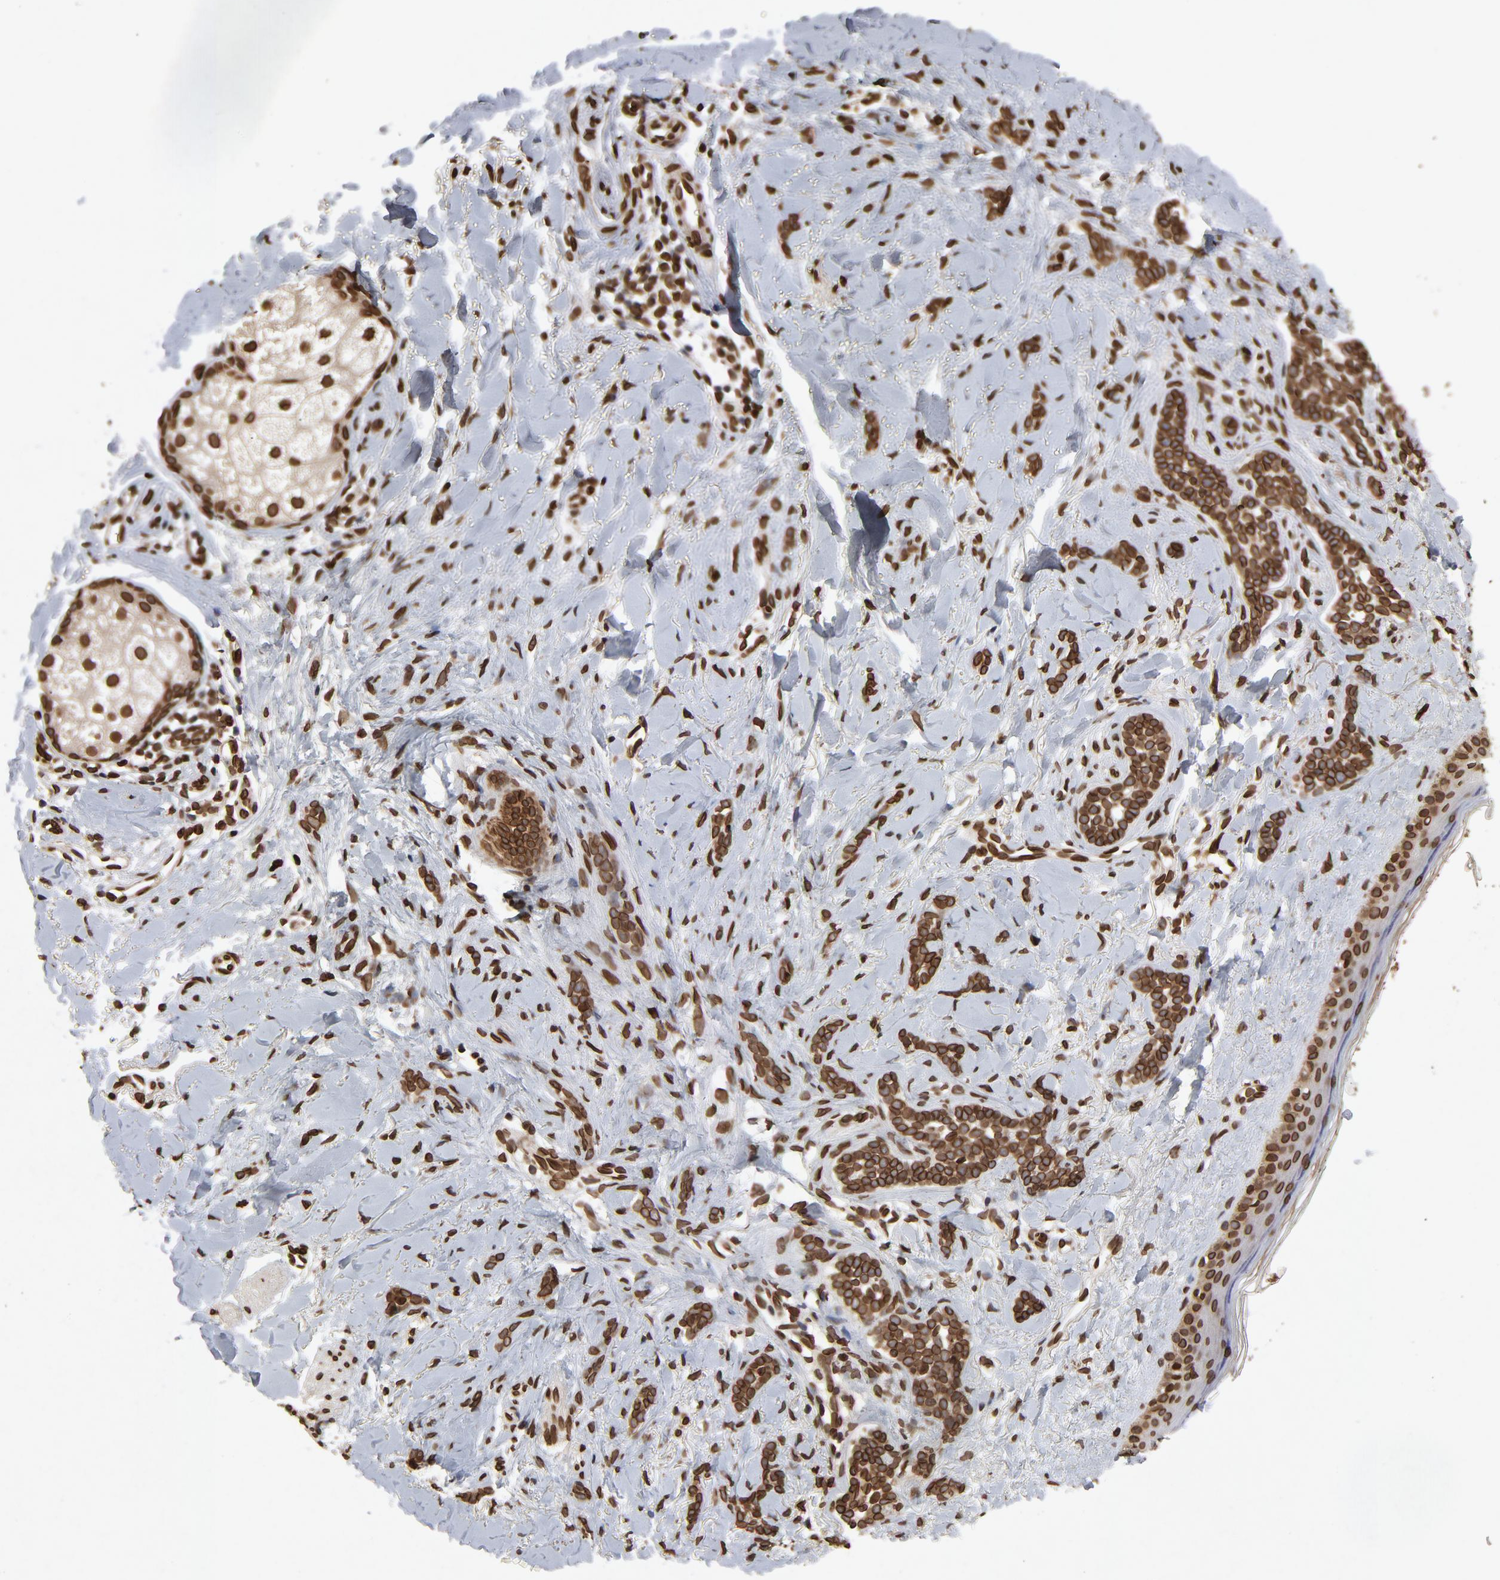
{"staining": {"intensity": "strong", "quantity": ">75%", "location": "cytoplasmic/membranous,nuclear"}, "tissue": "skin cancer", "cell_type": "Tumor cells", "image_type": "cancer", "snomed": [{"axis": "morphology", "description": "Basal cell carcinoma"}, {"axis": "topography", "description": "Skin"}], "caption": "IHC photomicrograph of neoplastic tissue: human skin cancer stained using IHC reveals high levels of strong protein expression localized specifically in the cytoplasmic/membranous and nuclear of tumor cells, appearing as a cytoplasmic/membranous and nuclear brown color.", "gene": "LMNA", "patient": {"sex": "female", "age": 37}}